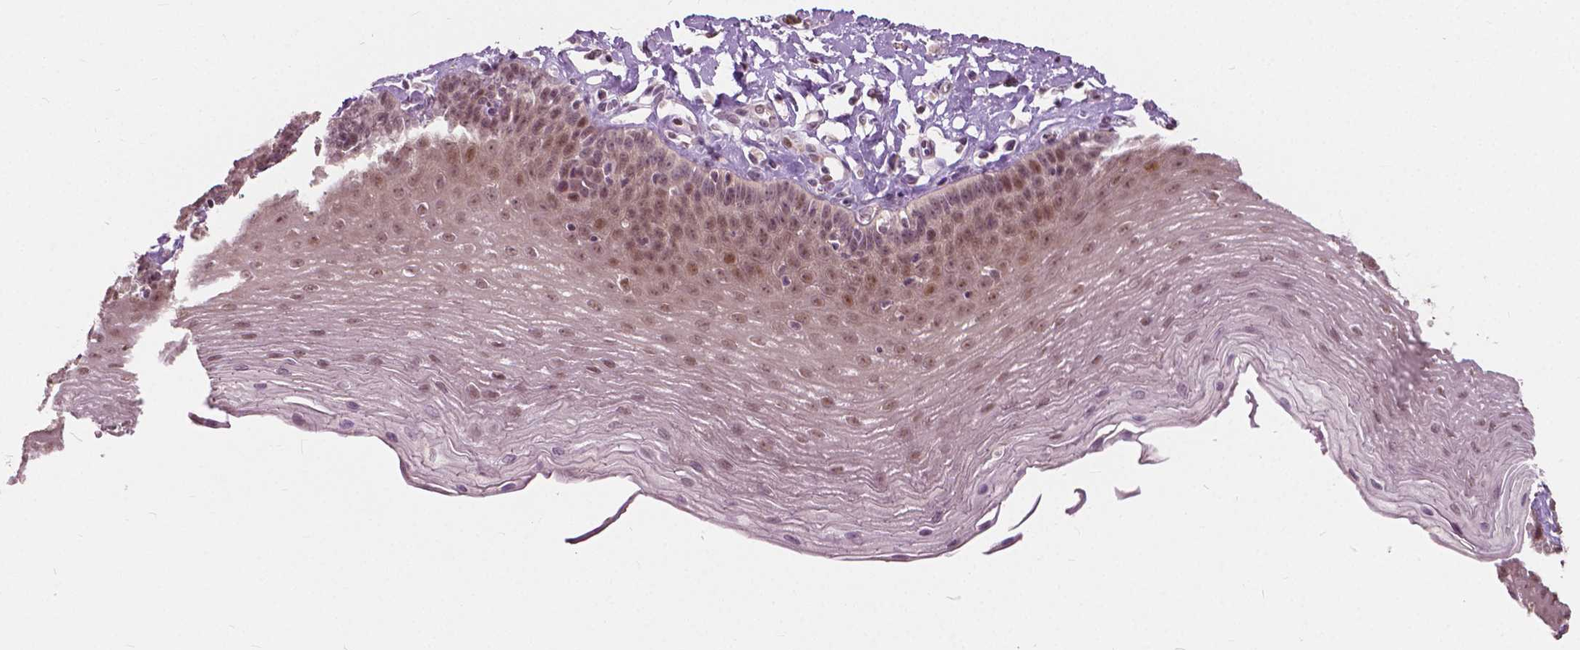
{"staining": {"intensity": "weak", "quantity": ">75%", "location": "nuclear"}, "tissue": "esophagus", "cell_type": "Squamous epithelial cells", "image_type": "normal", "snomed": [{"axis": "morphology", "description": "Normal tissue, NOS"}, {"axis": "topography", "description": "Esophagus"}], "caption": "Protein expression analysis of benign human esophagus reveals weak nuclear staining in approximately >75% of squamous epithelial cells. The staining was performed using DAB (3,3'-diaminobenzidine), with brown indicating positive protein expression. Nuclei are stained blue with hematoxylin.", "gene": "DLX6", "patient": {"sex": "female", "age": 81}}